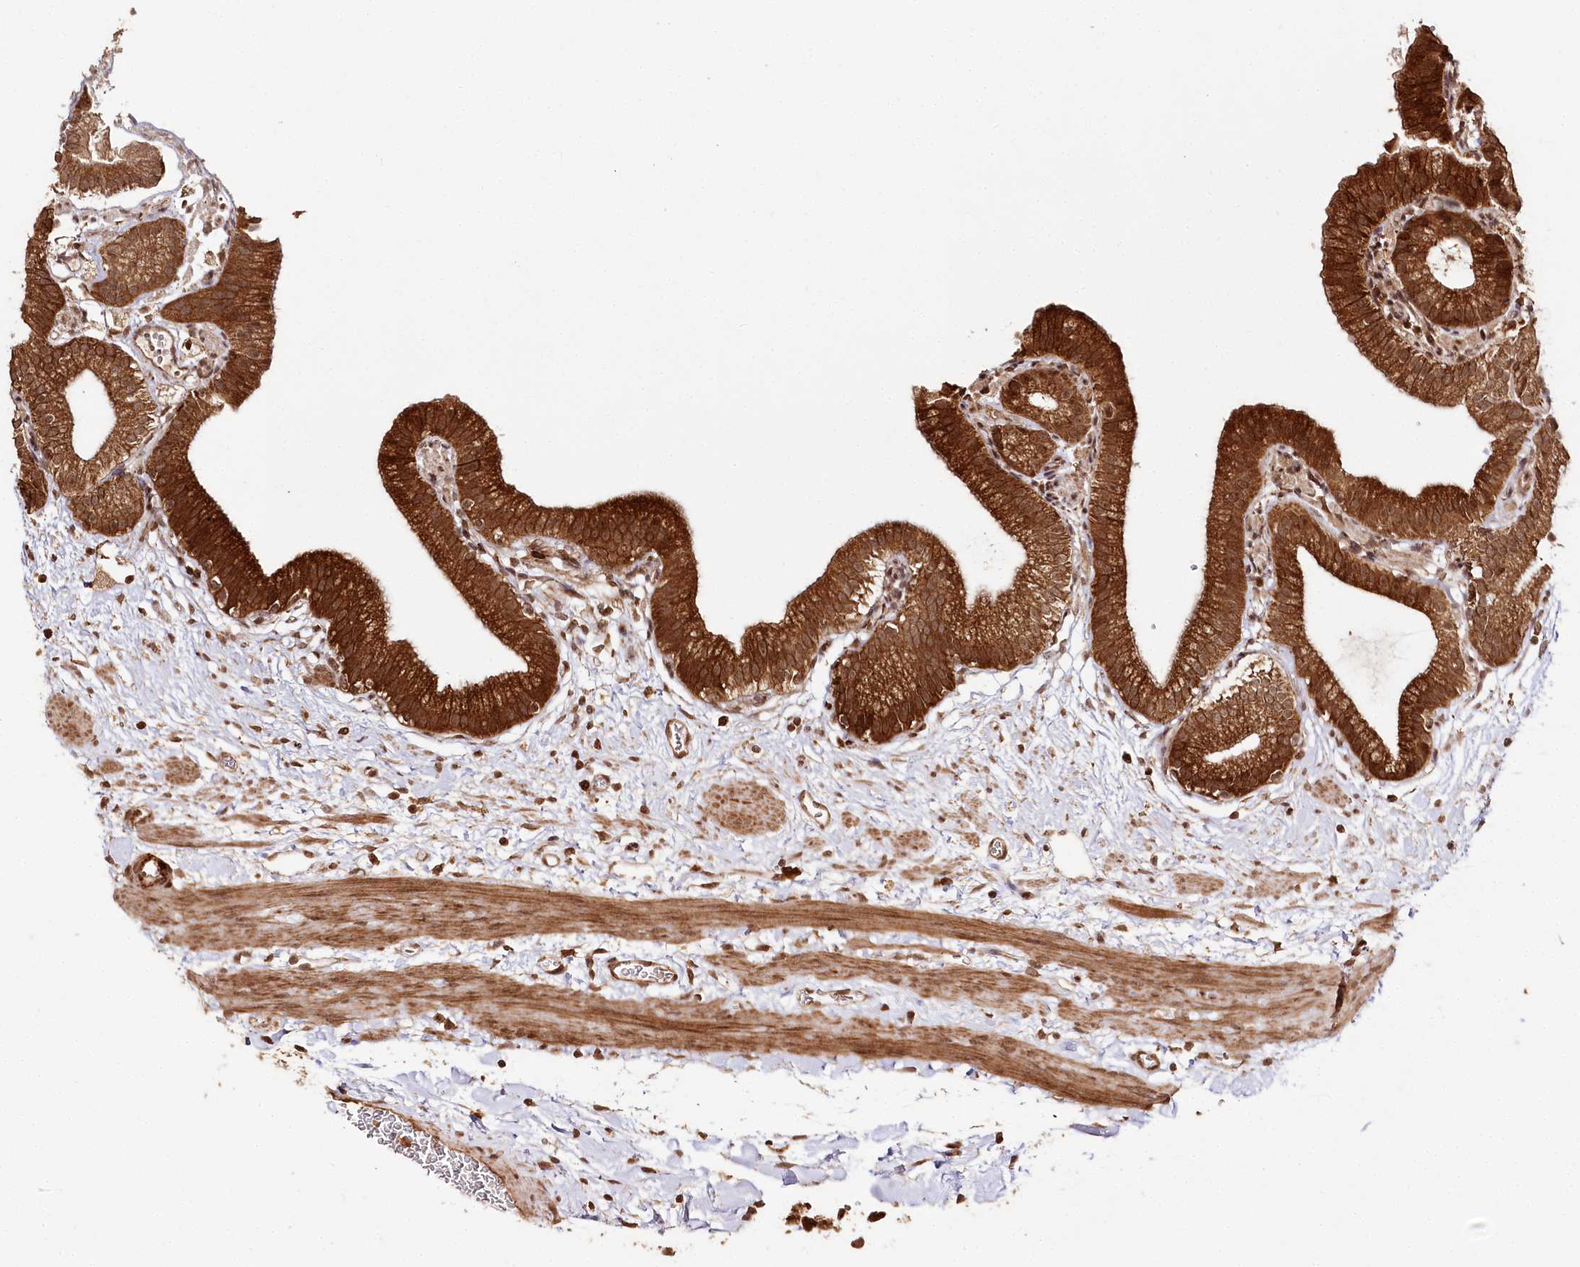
{"staining": {"intensity": "strong", "quantity": ">75%", "location": "cytoplasmic/membranous,nuclear"}, "tissue": "gallbladder", "cell_type": "Glandular cells", "image_type": "normal", "snomed": [{"axis": "morphology", "description": "Normal tissue, NOS"}, {"axis": "topography", "description": "Gallbladder"}], "caption": "IHC staining of unremarkable gallbladder, which reveals high levels of strong cytoplasmic/membranous,nuclear positivity in about >75% of glandular cells indicating strong cytoplasmic/membranous,nuclear protein positivity. The staining was performed using DAB (3,3'-diaminobenzidine) (brown) for protein detection and nuclei were counterstained in hematoxylin (blue).", "gene": "ULK2", "patient": {"sex": "male", "age": 55}}